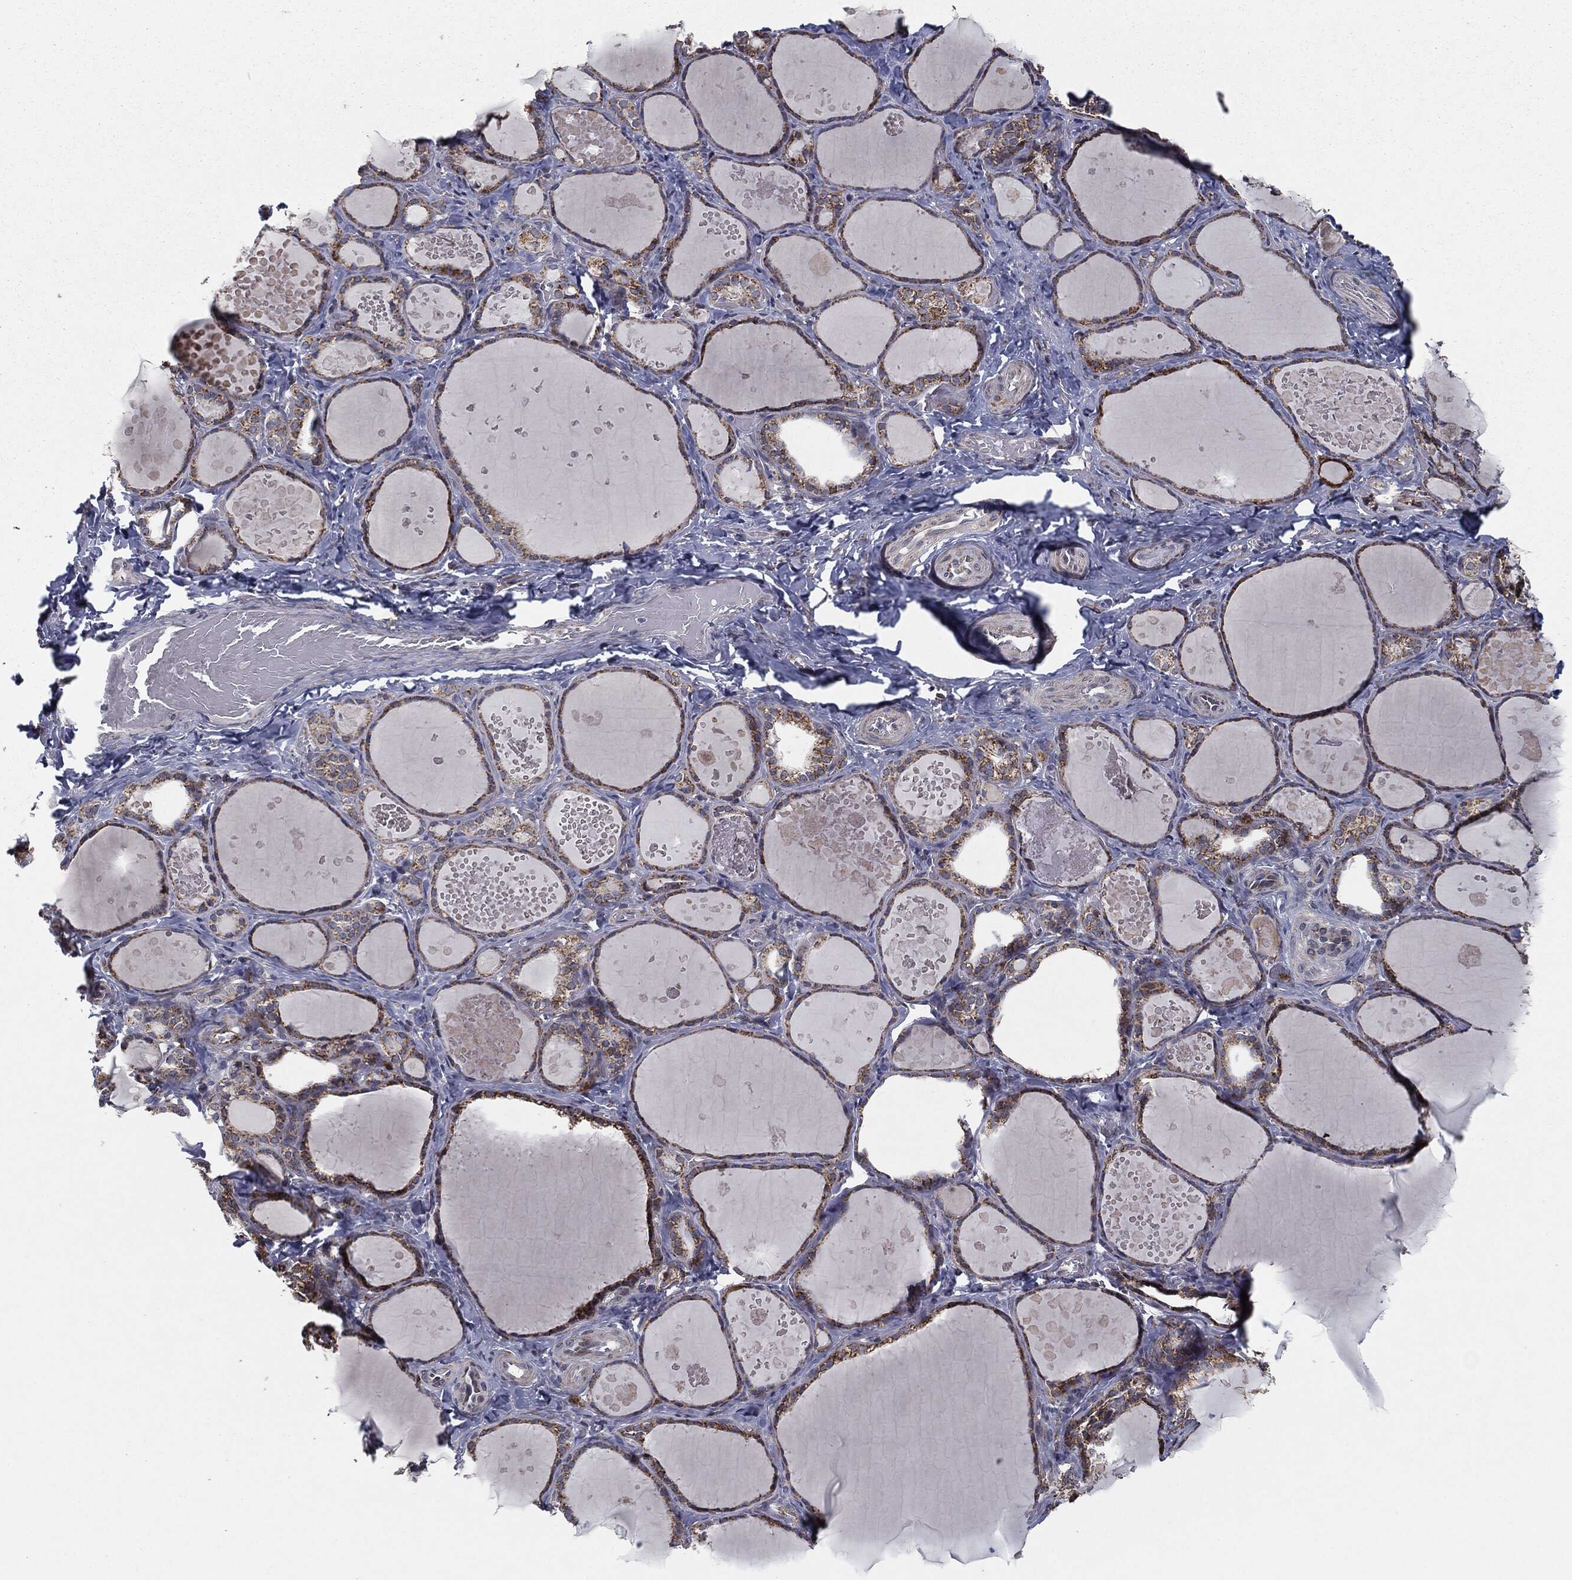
{"staining": {"intensity": "moderate", "quantity": ">75%", "location": "cytoplasmic/membranous"}, "tissue": "thyroid gland", "cell_type": "Glandular cells", "image_type": "normal", "snomed": [{"axis": "morphology", "description": "Normal tissue, NOS"}, {"axis": "topography", "description": "Thyroid gland"}], "caption": "High-power microscopy captured an immunohistochemistry (IHC) photomicrograph of benign thyroid gland, revealing moderate cytoplasmic/membranous positivity in approximately >75% of glandular cells.", "gene": "CHCHD2", "patient": {"sex": "female", "age": 56}}